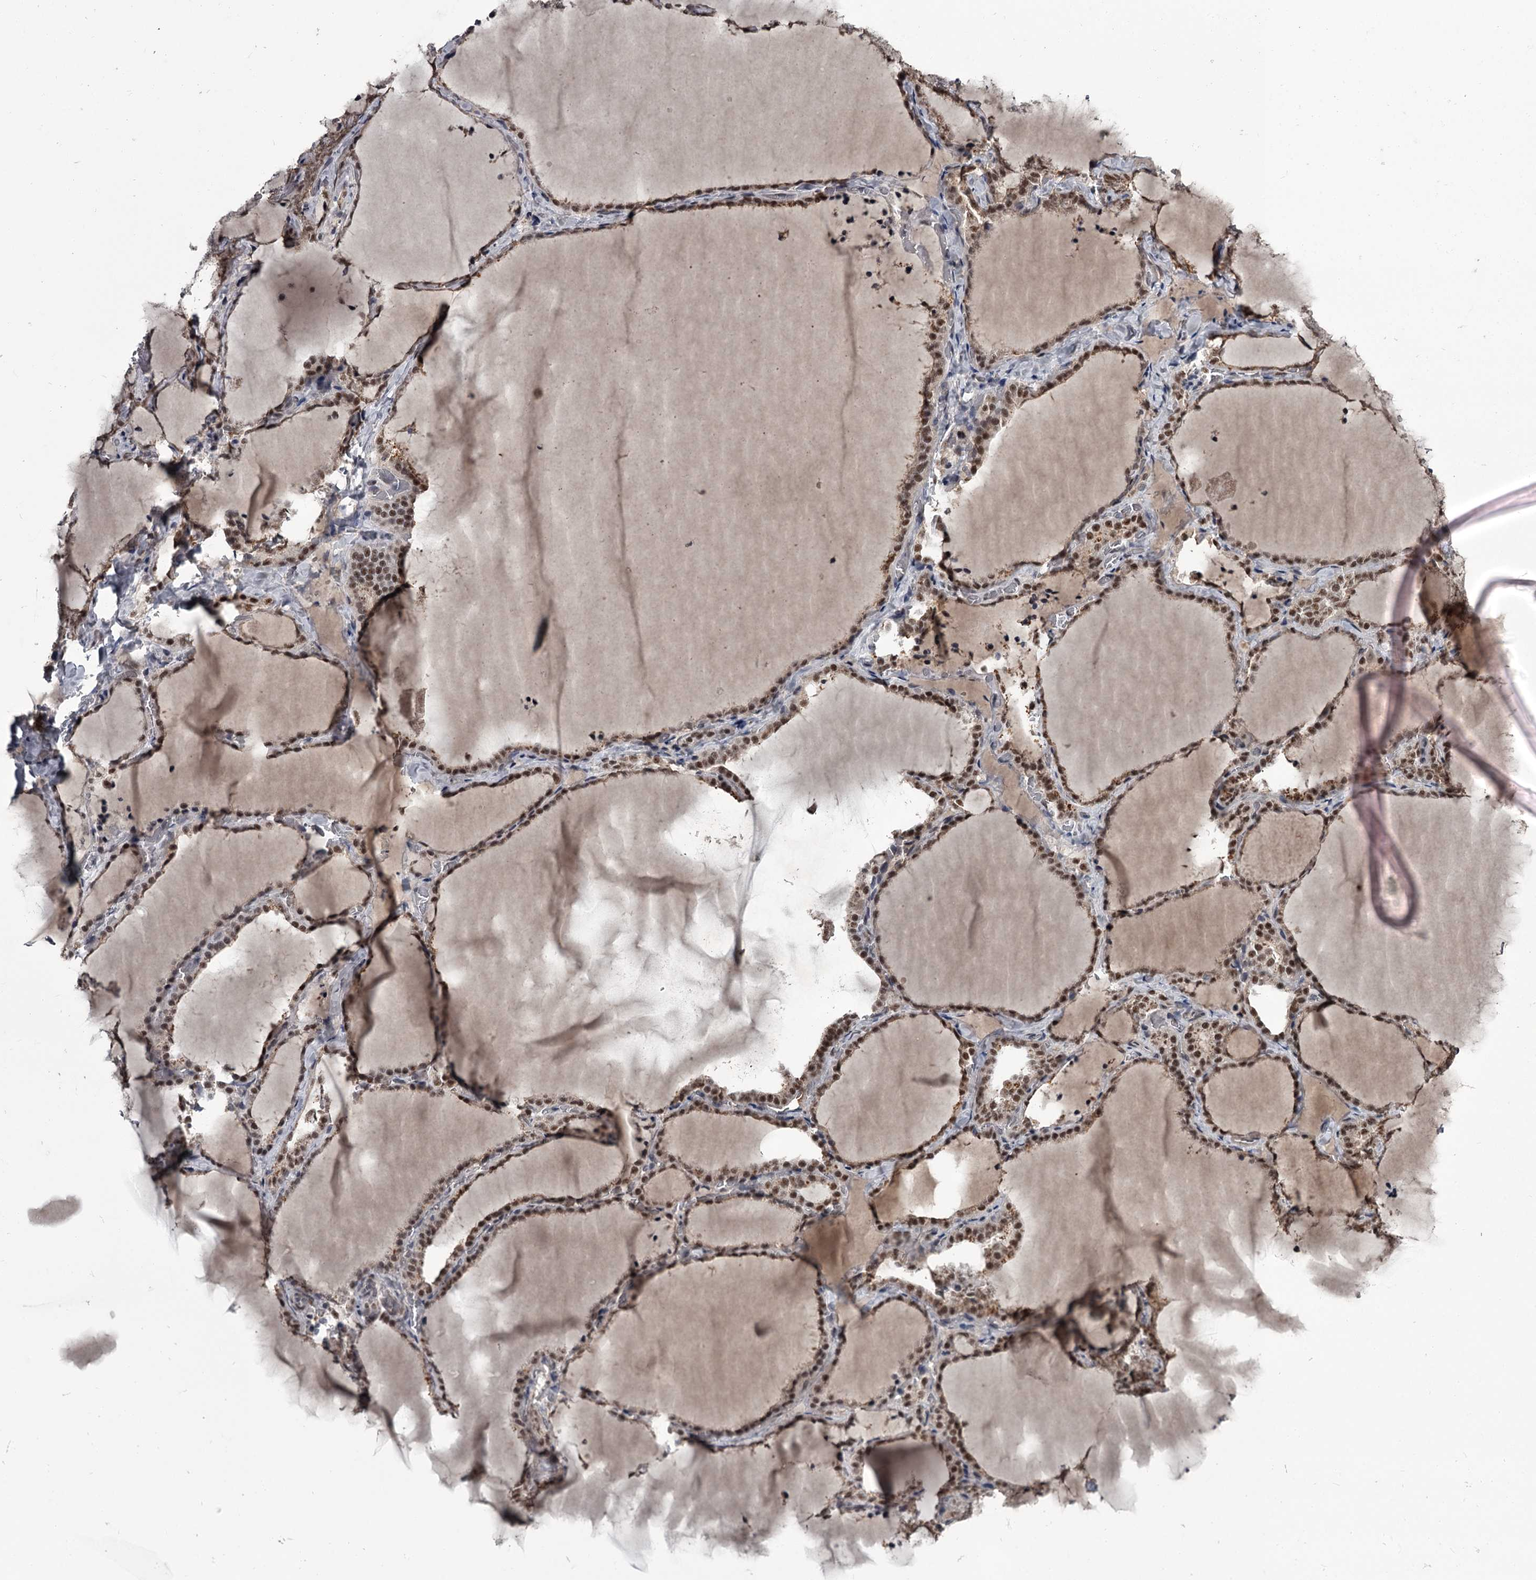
{"staining": {"intensity": "moderate", "quantity": ">75%", "location": "nuclear"}, "tissue": "thyroid gland", "cell_type": "Glandular cells", "image_type": "normal", "snomed": [{"axis": "morphology", "description": "Normal tissue, NOS"}, {"axis": "topography", "description": "Thyroid gland"}], "caption": "About >75% of glandular cells in unremarkable human thyroid gland demonstrate moderate nuclear protein expression as visualized by brown immunohistochemical staining.", "gene": "PRPF40B", "patient": {"sex": "female", "age": 22}}